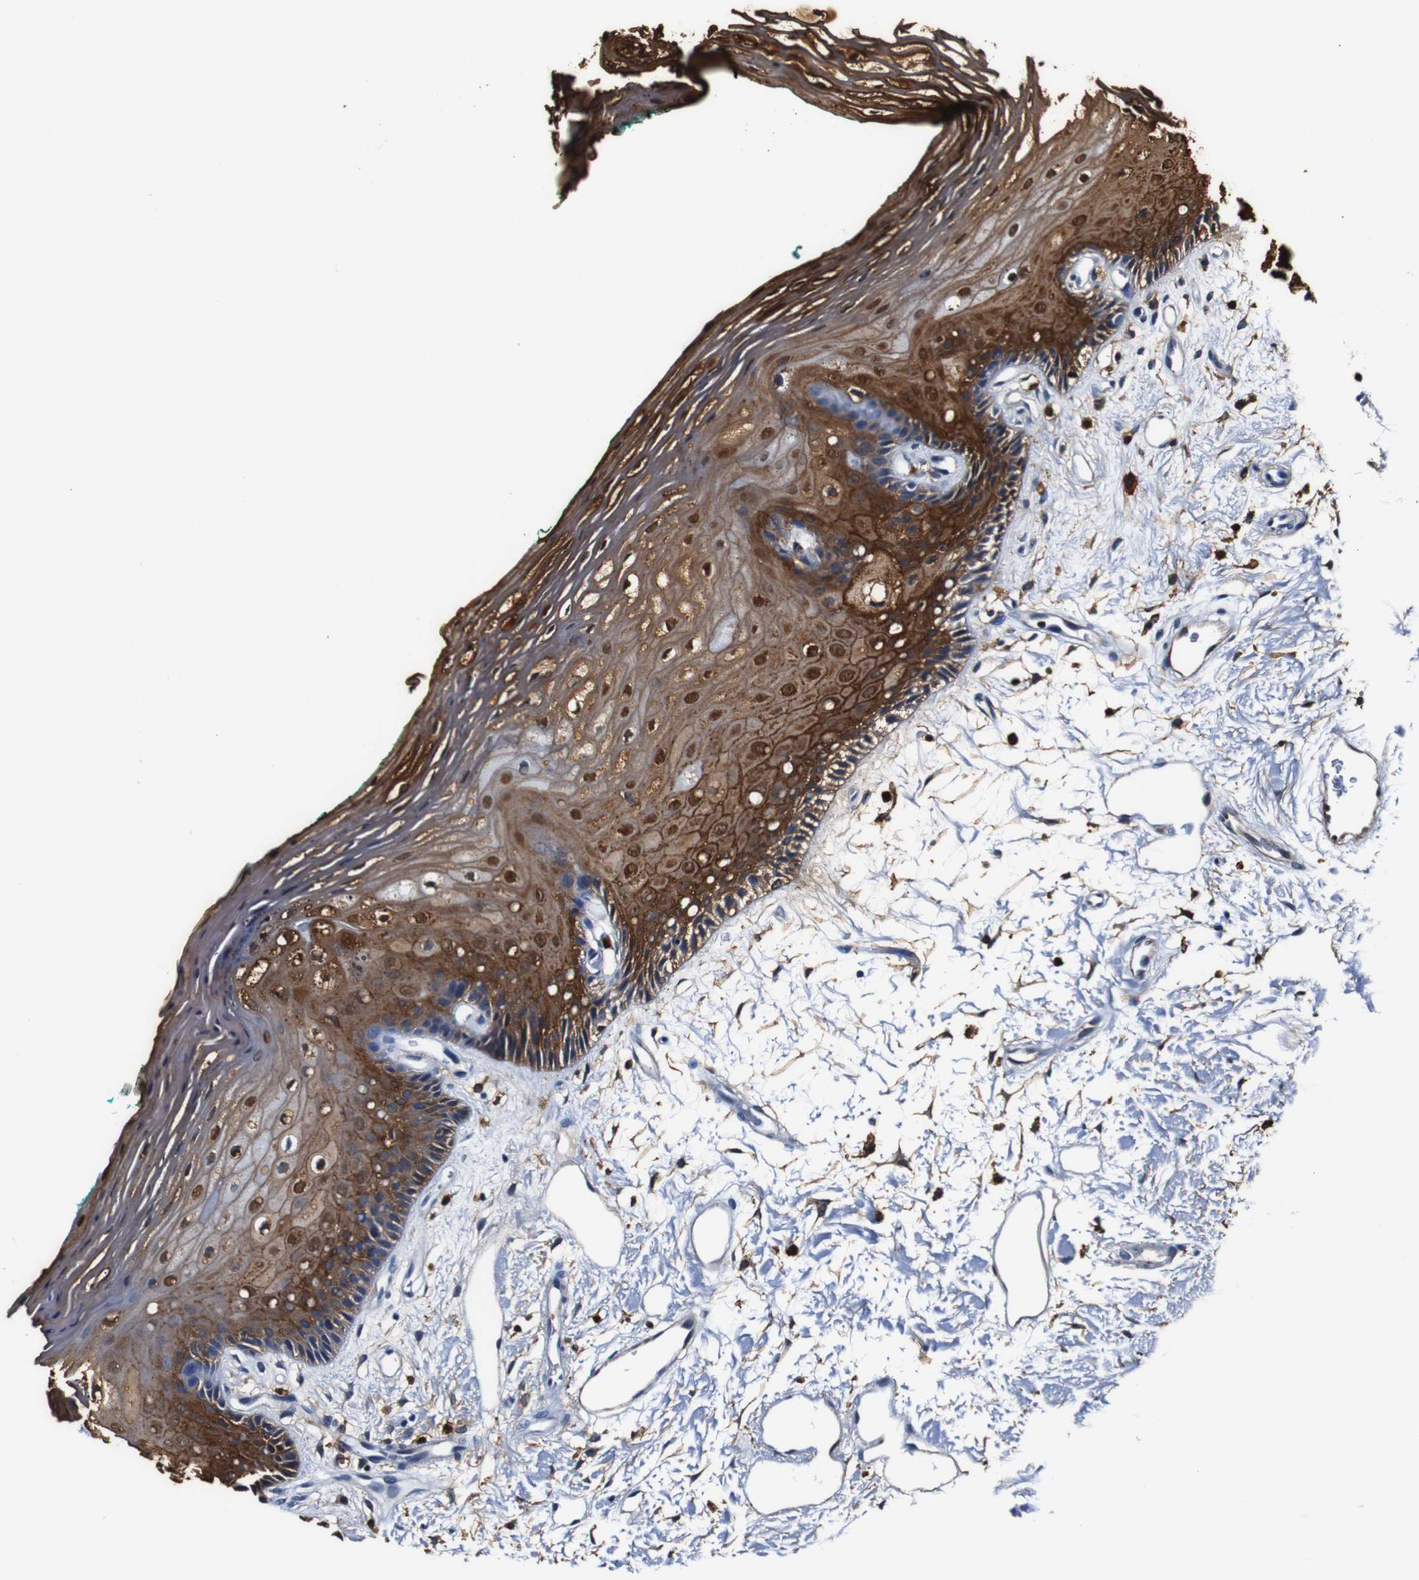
{"staining": {"intensity": "strong", "quantity": ">75%", "location": "cytoplasmic/membranous,nuclear"}, "tissue": "oral mucosa", "cell_type": "Squamous epithelial cells", "image_type": "normal", "snomed": [{"axis": "morphology", "description": "Normal tissue, NOS"}, {"axis": "topography", "description": "Skeletal muscle"}, {"axis": "topography", "description": "Oral tissue"}, {"axis": "topography", "description": "Peripheral nerve tissue"}], "caption": "The micrograph exhibits immunohistochemical staining of benign oral mucosa. There is strong cytoplasmic/membranous,nuclear expression is present in approximately >75% of squamous epithelial cells. The staining was performed using DAB (3,3'-diaminobenzidine), with brown indicating positive protein expression. Nuclei are stained blue with hematoxylin.", "gene": "ANXA1", "patient": {"sex": "female", "age": 84}}